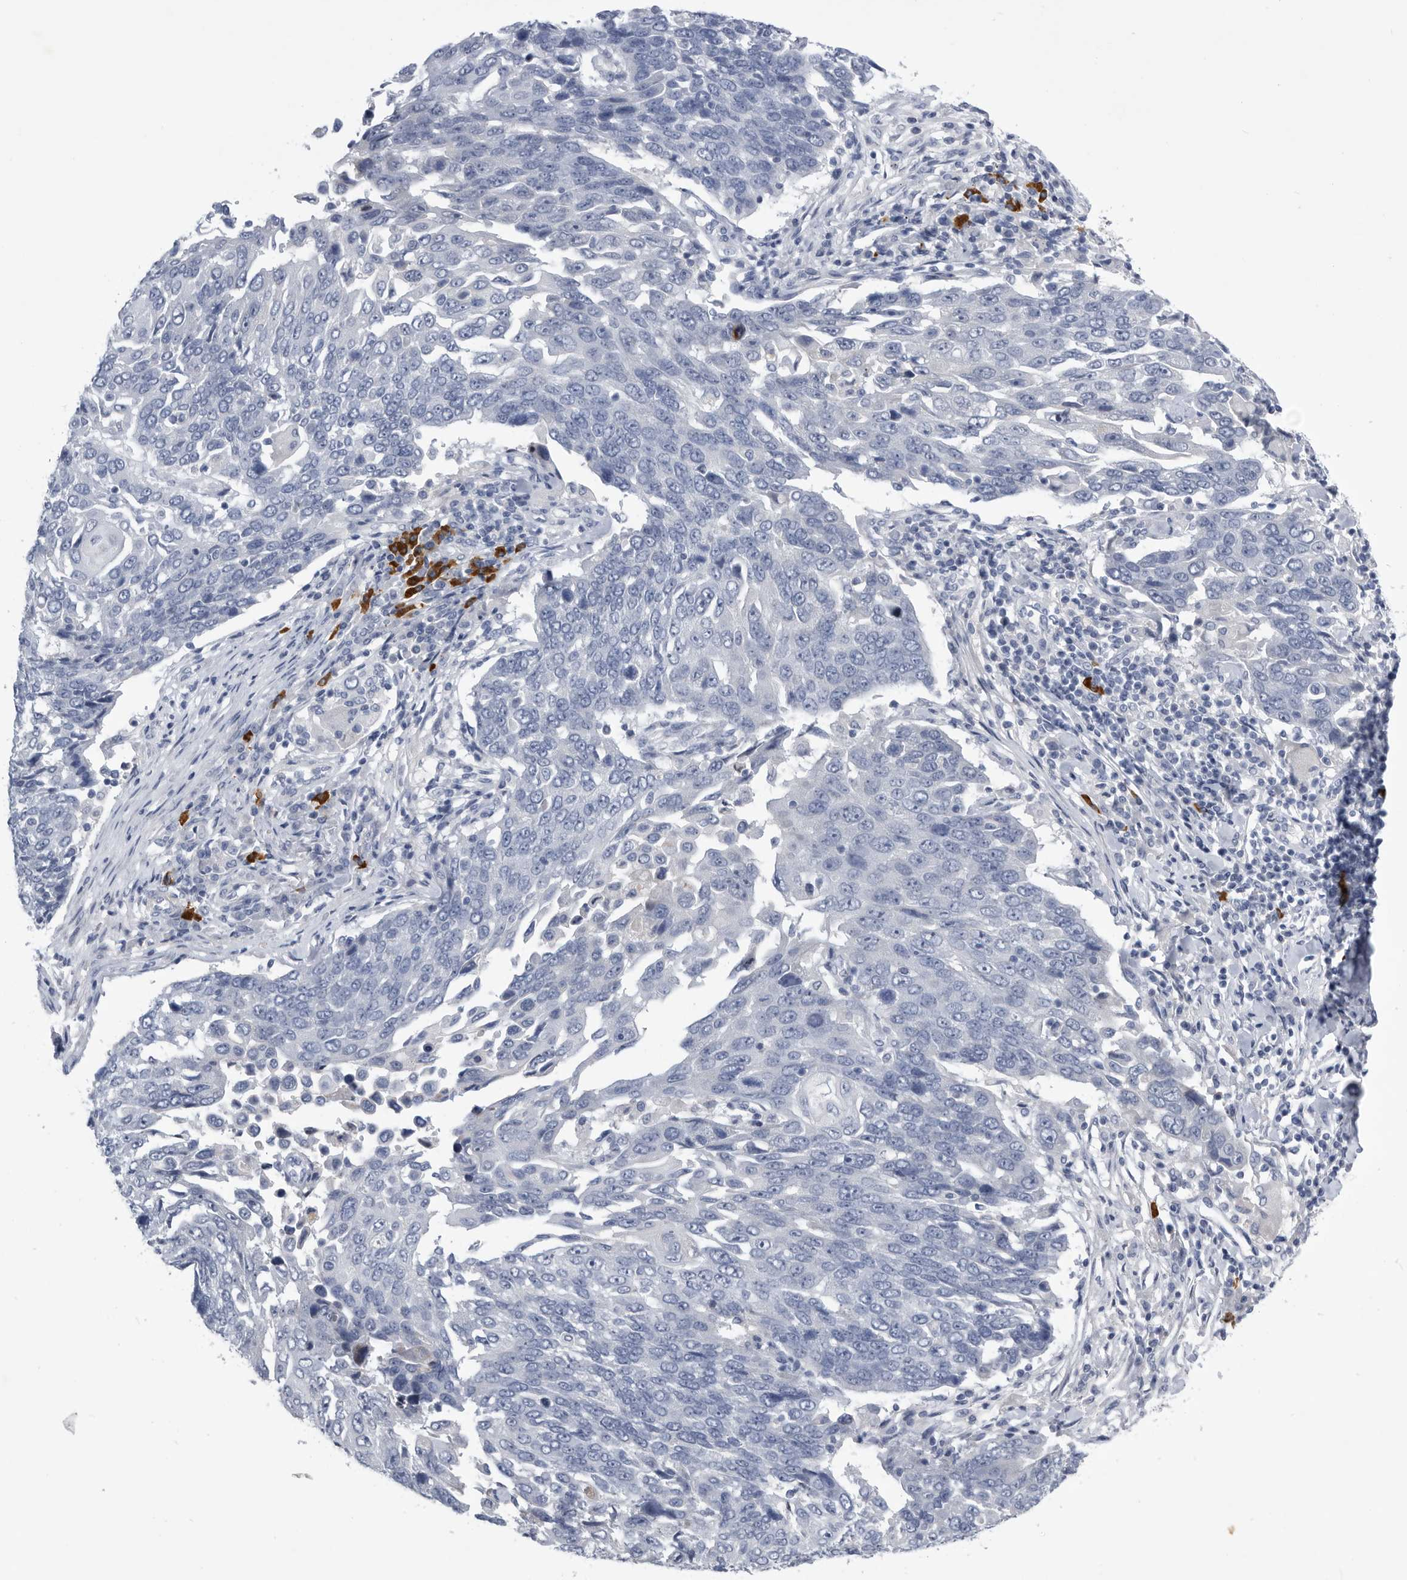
{"staining": {"intensity": "negative", "quantity": "none", "location": "none"}, "tissue": "lung cancer", "cell_type": "Tumor cells", "image_type": "cancer", "snomed": [{"axis": "morphology", "description": "Squamous cell carcinoma, NOS"}, {"axis": "topography", "description": "Lung"}], "caption": "Tumor cells show no significant protein positivity in lung cancer (squamous cell carcinoma).", "gene": "BTBD6", "patient": {"sex": "male", "age": 66}}